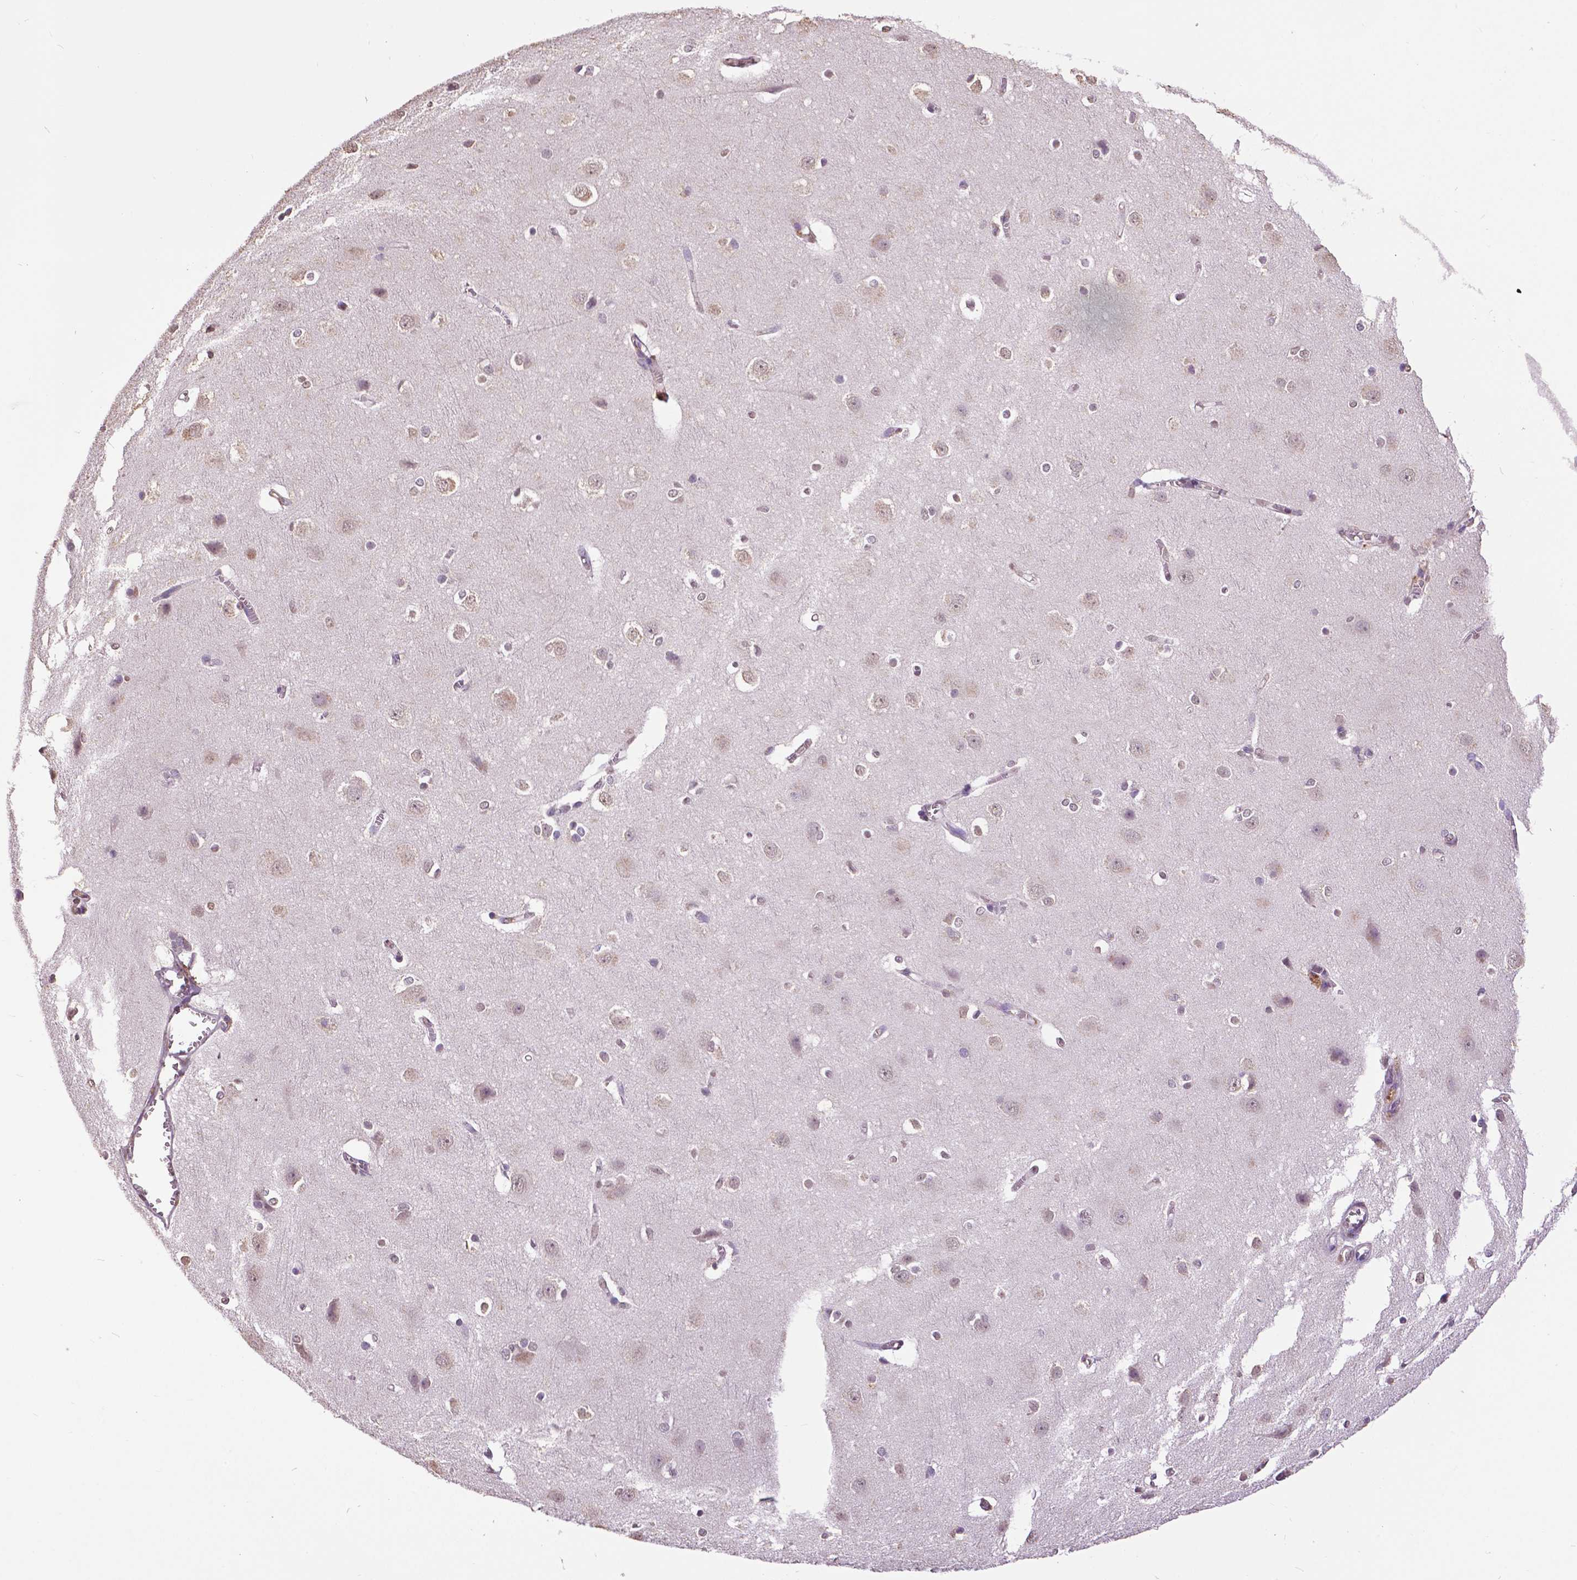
{"staining": {"intensity": "negative", "quantity": "none", "location": "none"}, "tissue": "cerebral cortex", "cell_type": "Endothelial cells", "image_type": "normal", "snomed": [{"axis": "morphology", "description": "Normal tissue, NOS"}, {"axis": "topography", "description": "Cerebral cortex"}], "caption": "An image of human cerebral cortex is negative for staining in endothelial cells.", "gene": "RUNX3", "patient": {"sex": "male", "age": 37}}